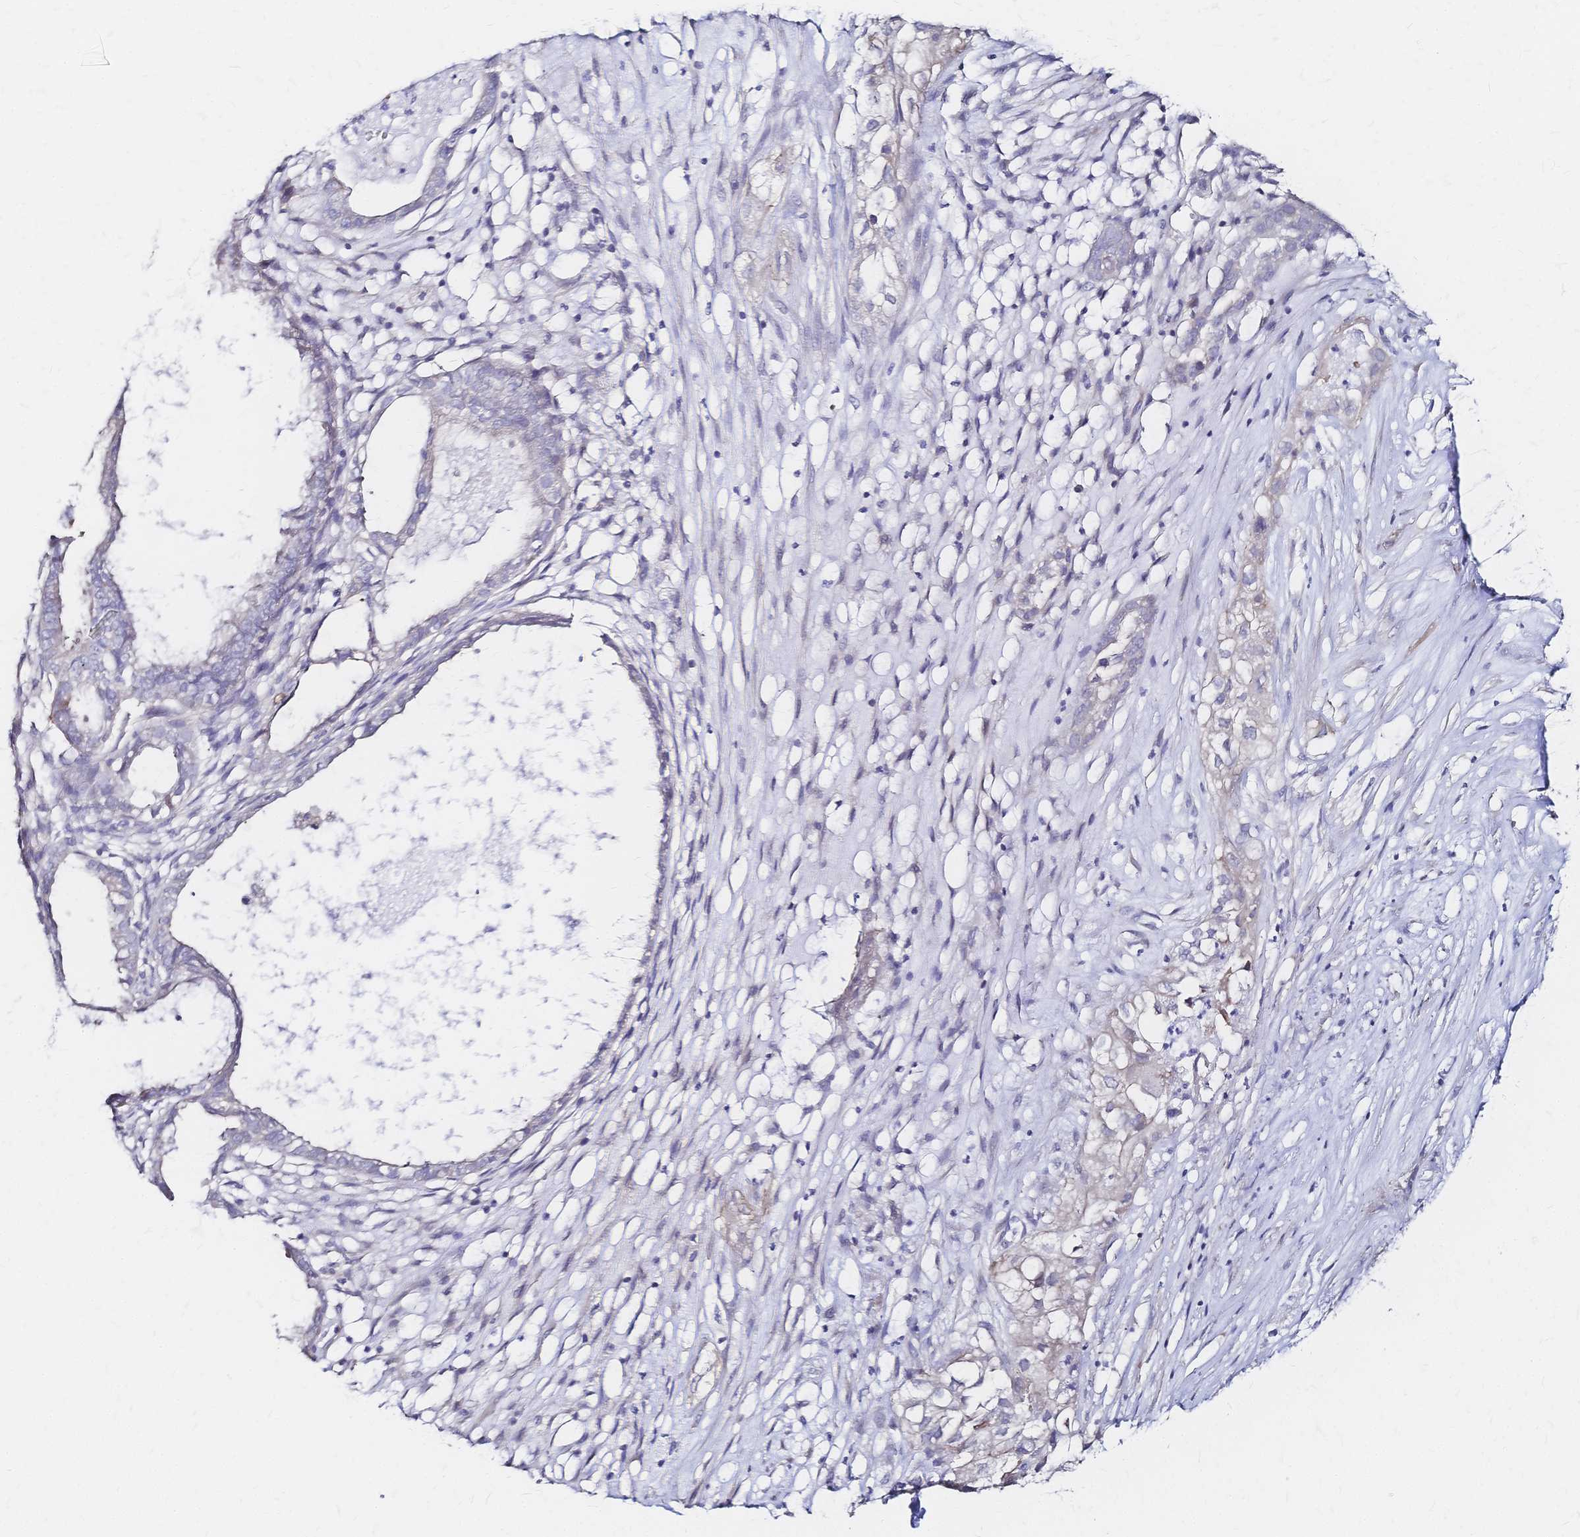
{"staining": {"intensity": "negative", "quantity": "none", "location": "none"}, "tissue": "ovarian cancer", "cell_type": "Tumor cells", "image_type": "cancer", "snomed": [{"axis": "morphology", "description": "Carcinoma, endometroid"}, {"axis": "topography", "description": "Ovary"}], "caption": "Histopathology image shows no protein positivity in tumor cells of endometroid carcinoma (ovarian) tissue.", "gene": "SLC5A1", "patient": {"sex": "female", "age": 64}}